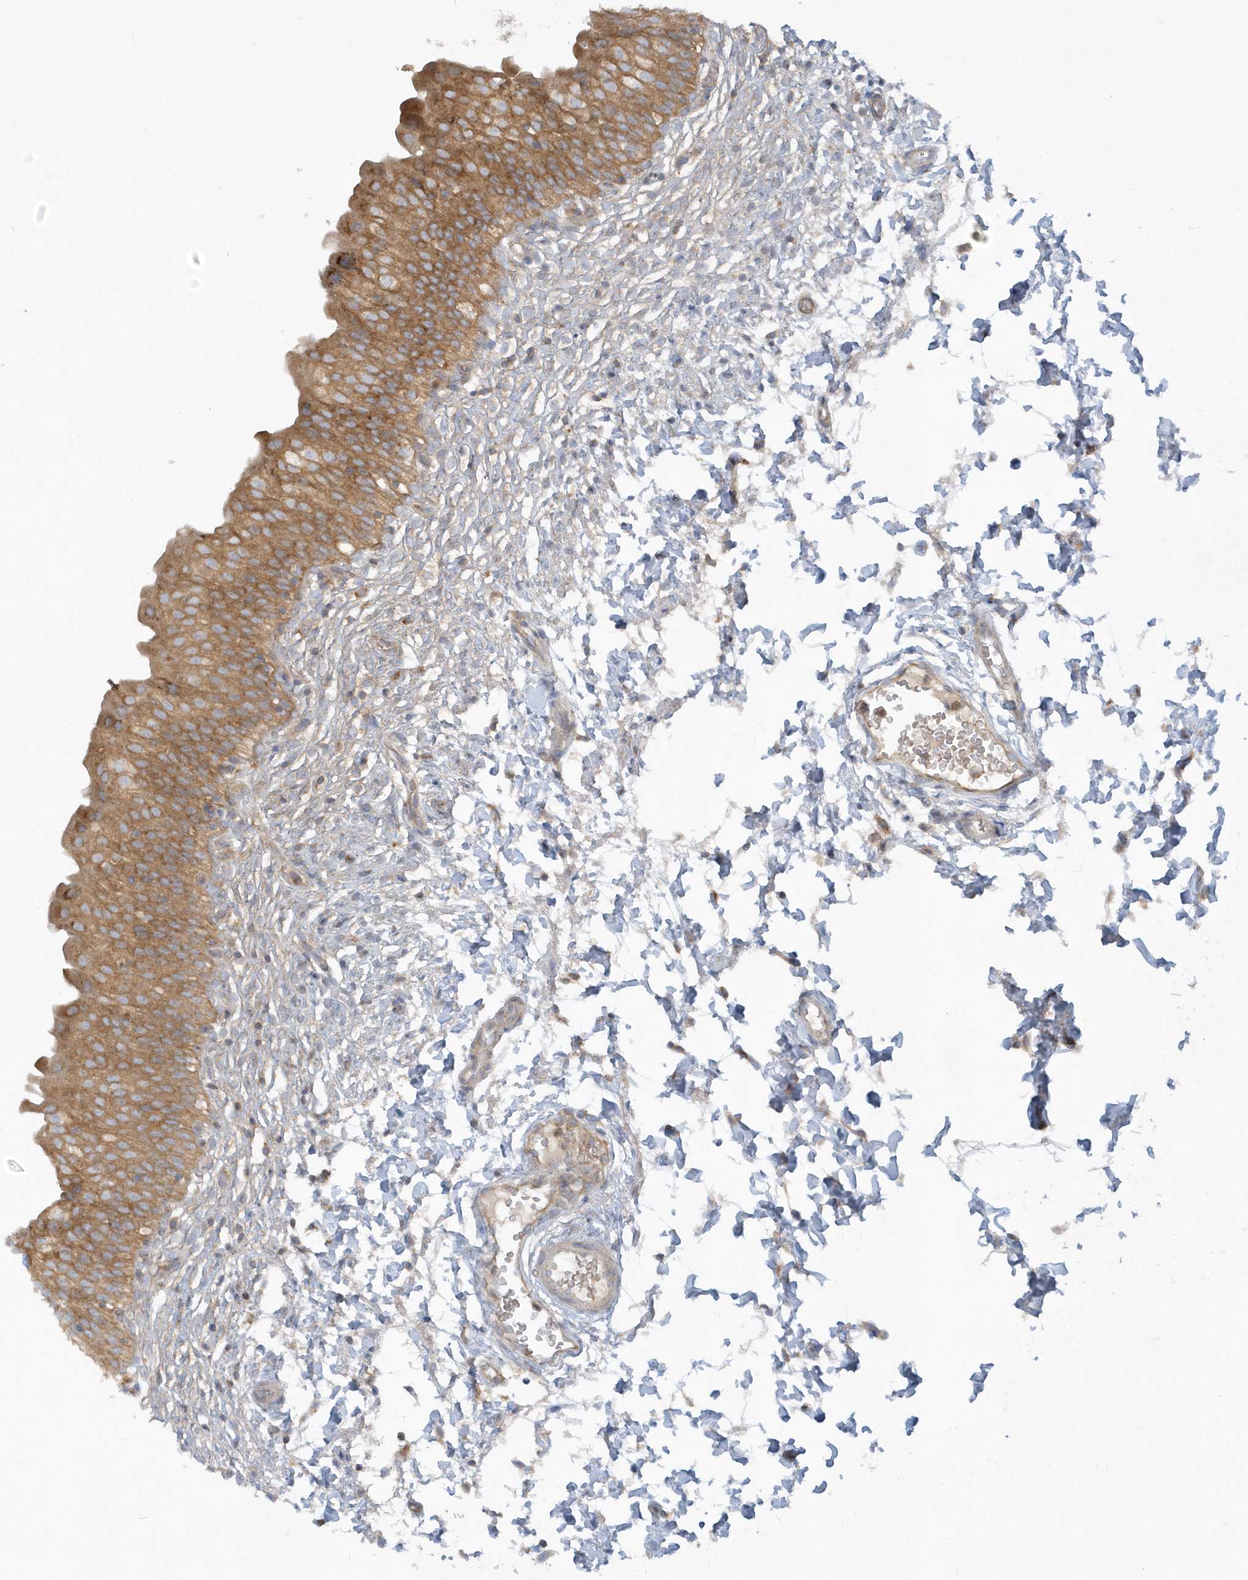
{"staining": {"intensity": "moderate", "quantity": ">75%", "location": "cytoplasmic/membranous"}, "tissue": "urinary bladder", "cell_type": "Urothelial cells", "image_type": "normal", "snomed": [{"axis": "morphology", "description": "Normal tissue, NOS"}, {"axis": "topography", "description": "Urinary bladder"}], "caption": "This is a micrograph of immunohistochemistry (IHC) staining of normal urinary bladder, which shows moderate expression in the cytoplasmic/membranous of urothelial cells.", "gene": "CNOT10", "patient": {"sex": "male", "age": 55}}